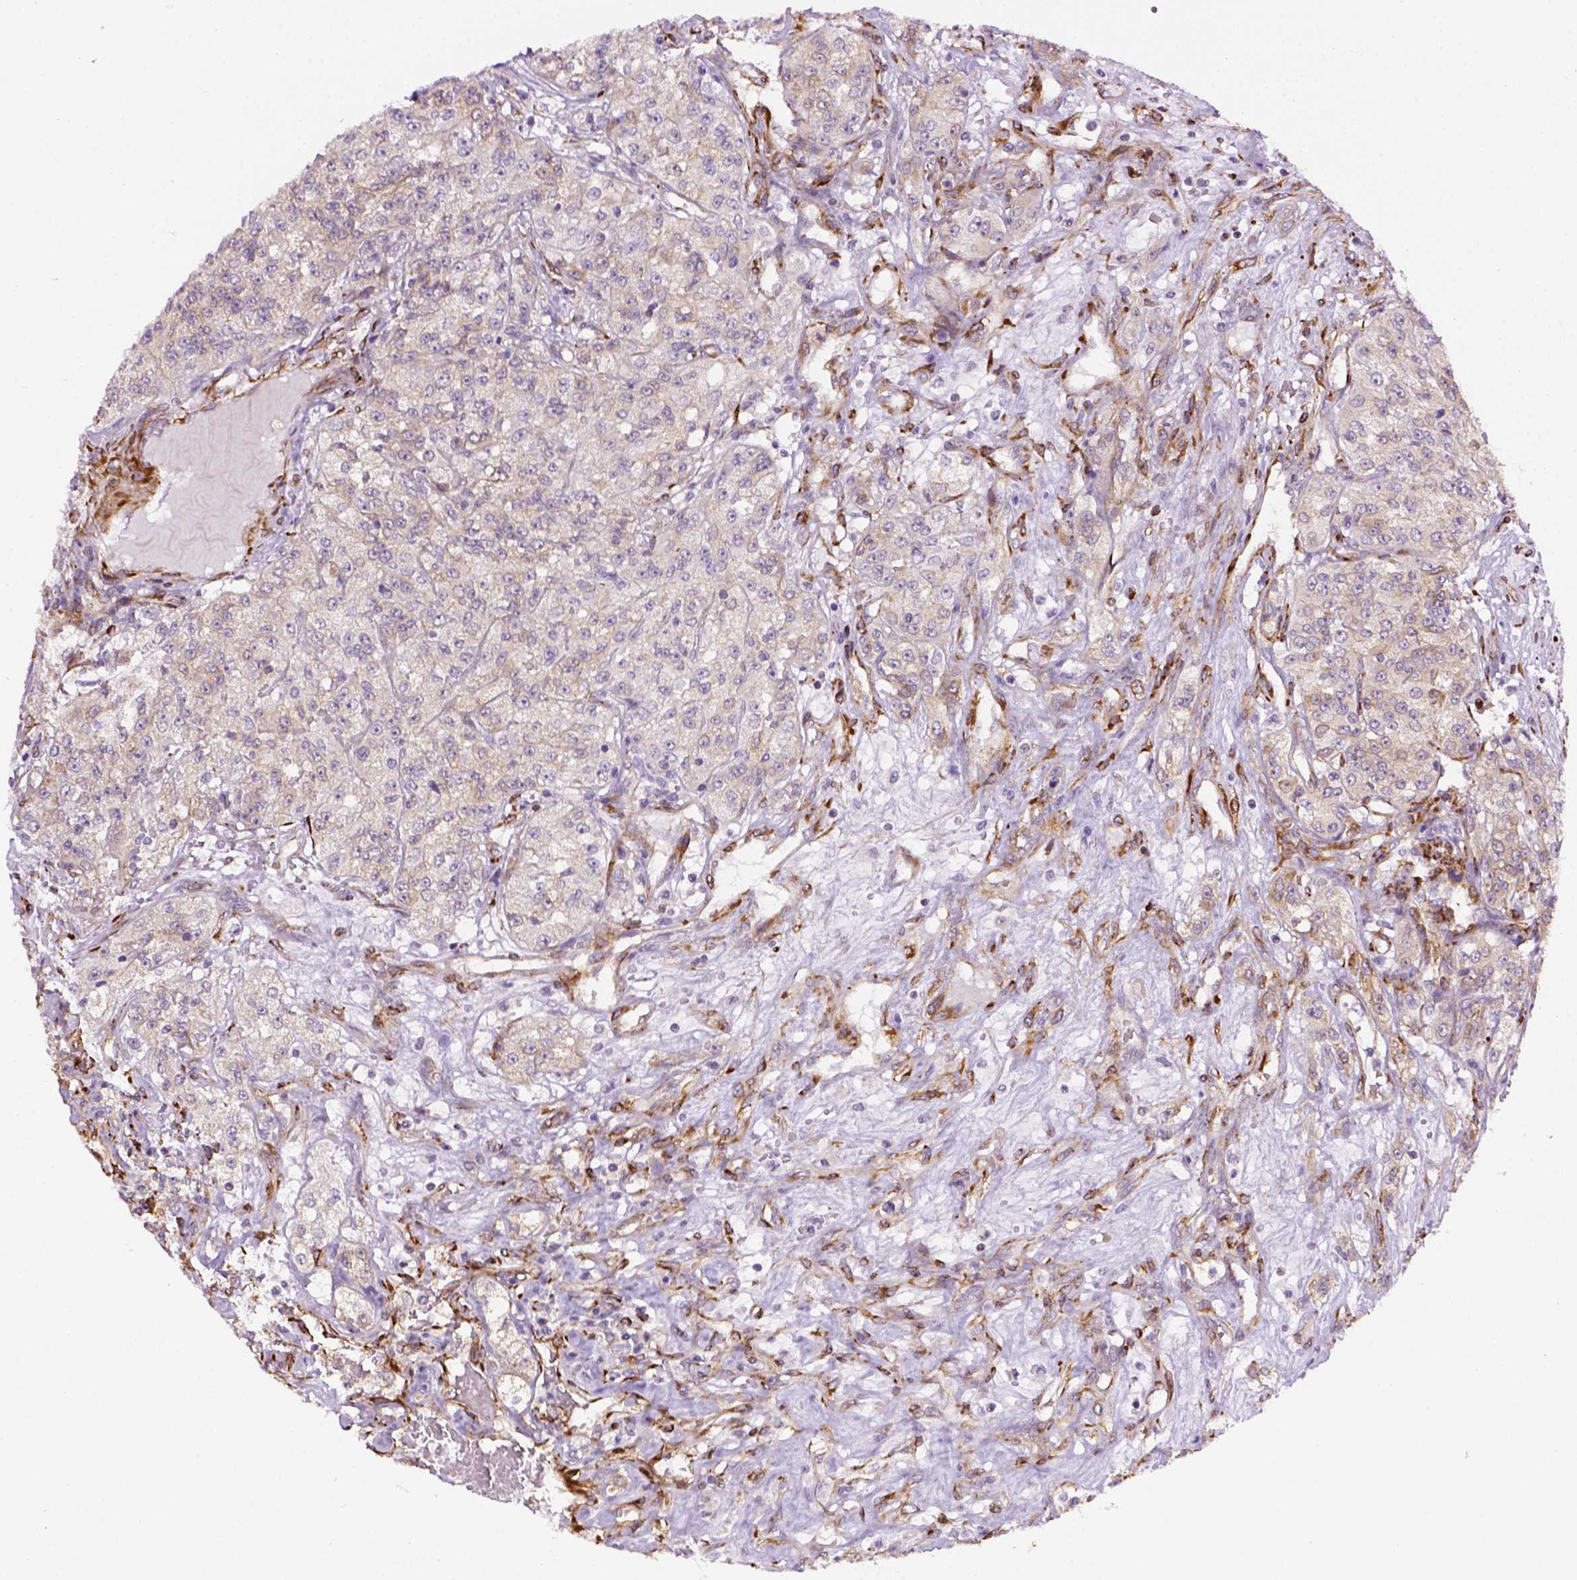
{"staining": {"intensity": "negative", "quantity": "none", "location": "none"}, "tissue": "renal cancer", "cell_type": "Tumor cells", "image_type": "cancer", "snomed": [{"axis": "morphology", "description": "Adenocarcinoma, NOS"}, {"axis": "topography", "description": "Kidney"}], "caption": "DAB immunohistochemical staining of human adenocarcinoma (renal) shows no significant staining in tumor cells.", "gene": "KAZN", "patient": {"sex": "female", "age": 63}}